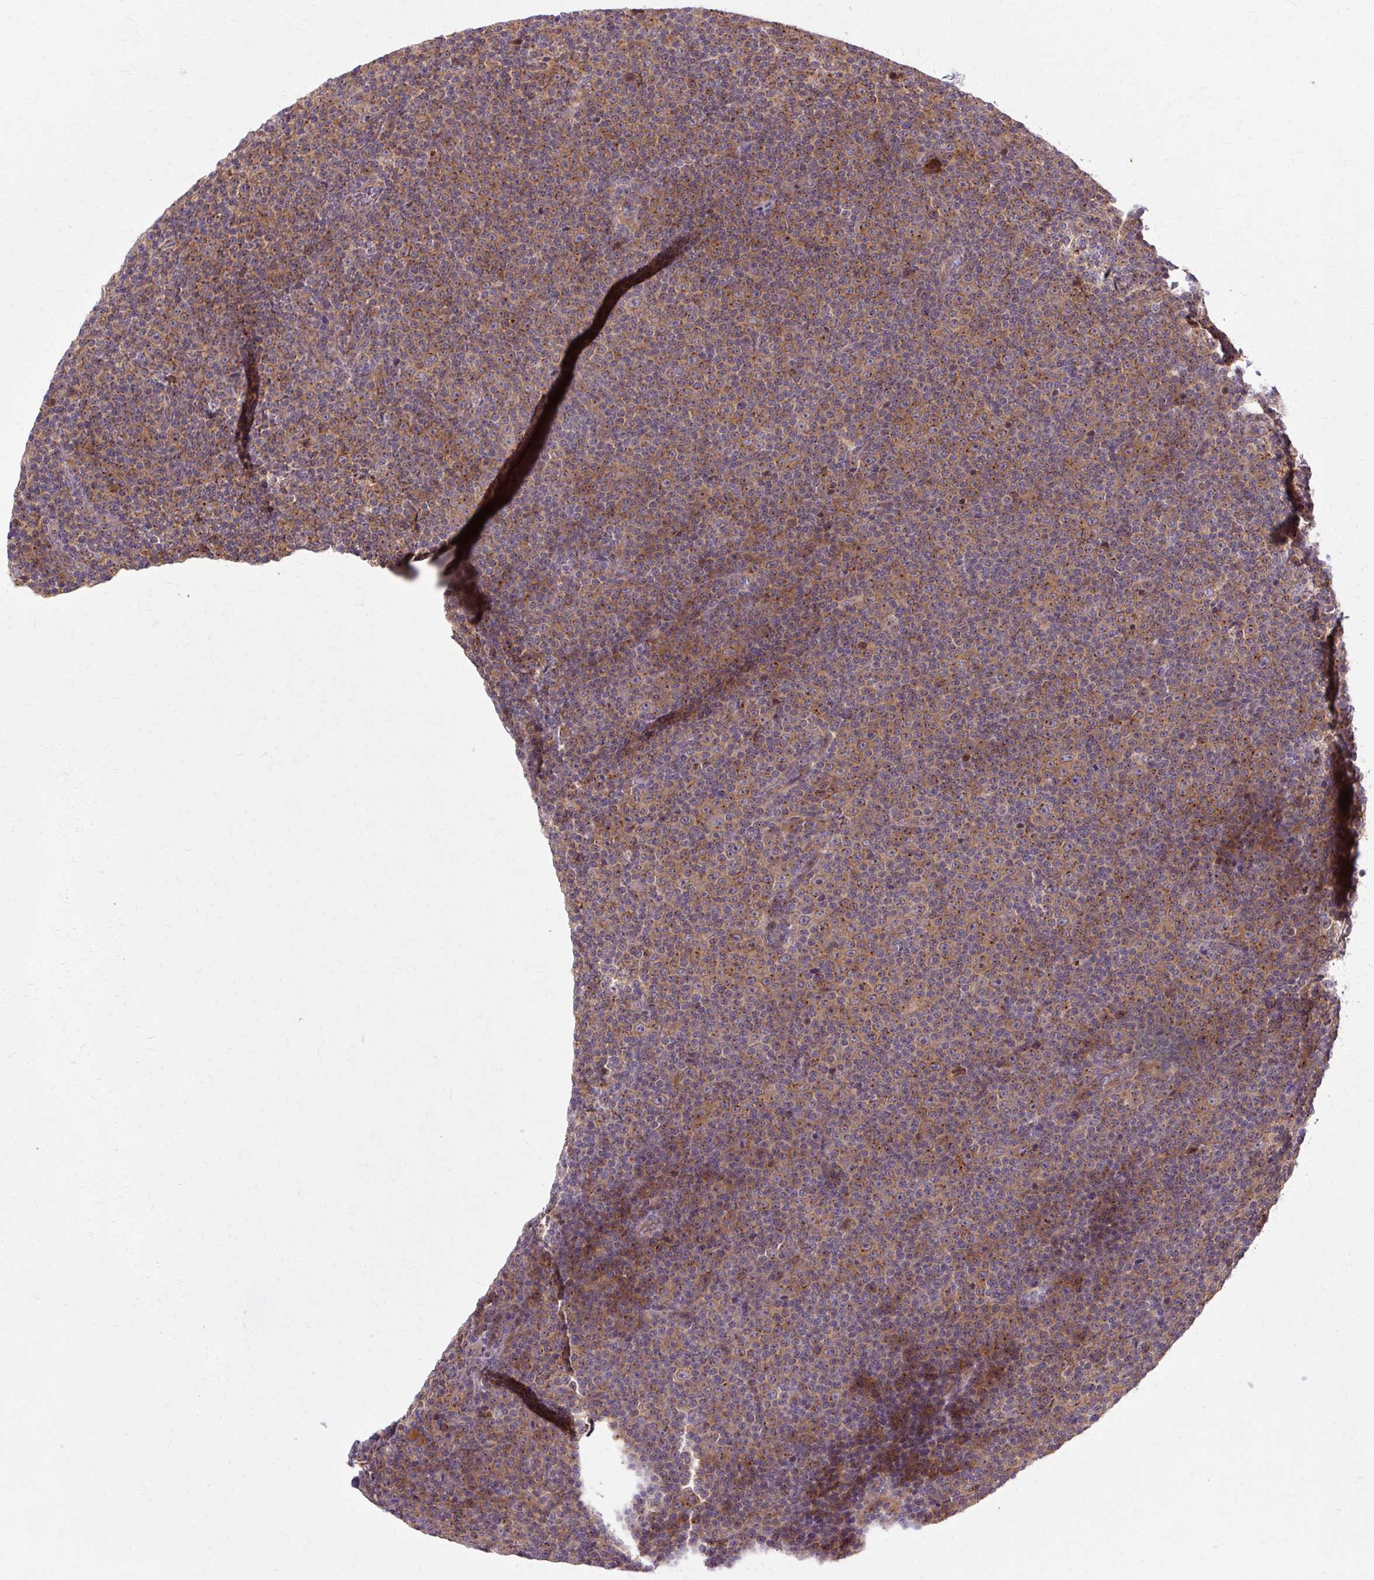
{"staining": {"intensity": "moderate", "quantity": "25%-75%", "location": "cytoplasmic/membranous"}, "tissue": "lymphoma", "cell_type": "Tumor cells", "image_type": "cancer", "snomed": [{"axis": "morphology", "description": "Malignant lymphoma, non-Hodgkin's type, Low grade"}, {"axis": "topography", "description": "Lymph node"}], "caption": "Approximately 25%-75% of tumor cells in human lymphoma show moderate cytoplasmic/membranous protein positivity as visualized by brown immunohistochemical staining.", "gene": "MZT2B", "patient": {"sex": "female", "age": 67}}